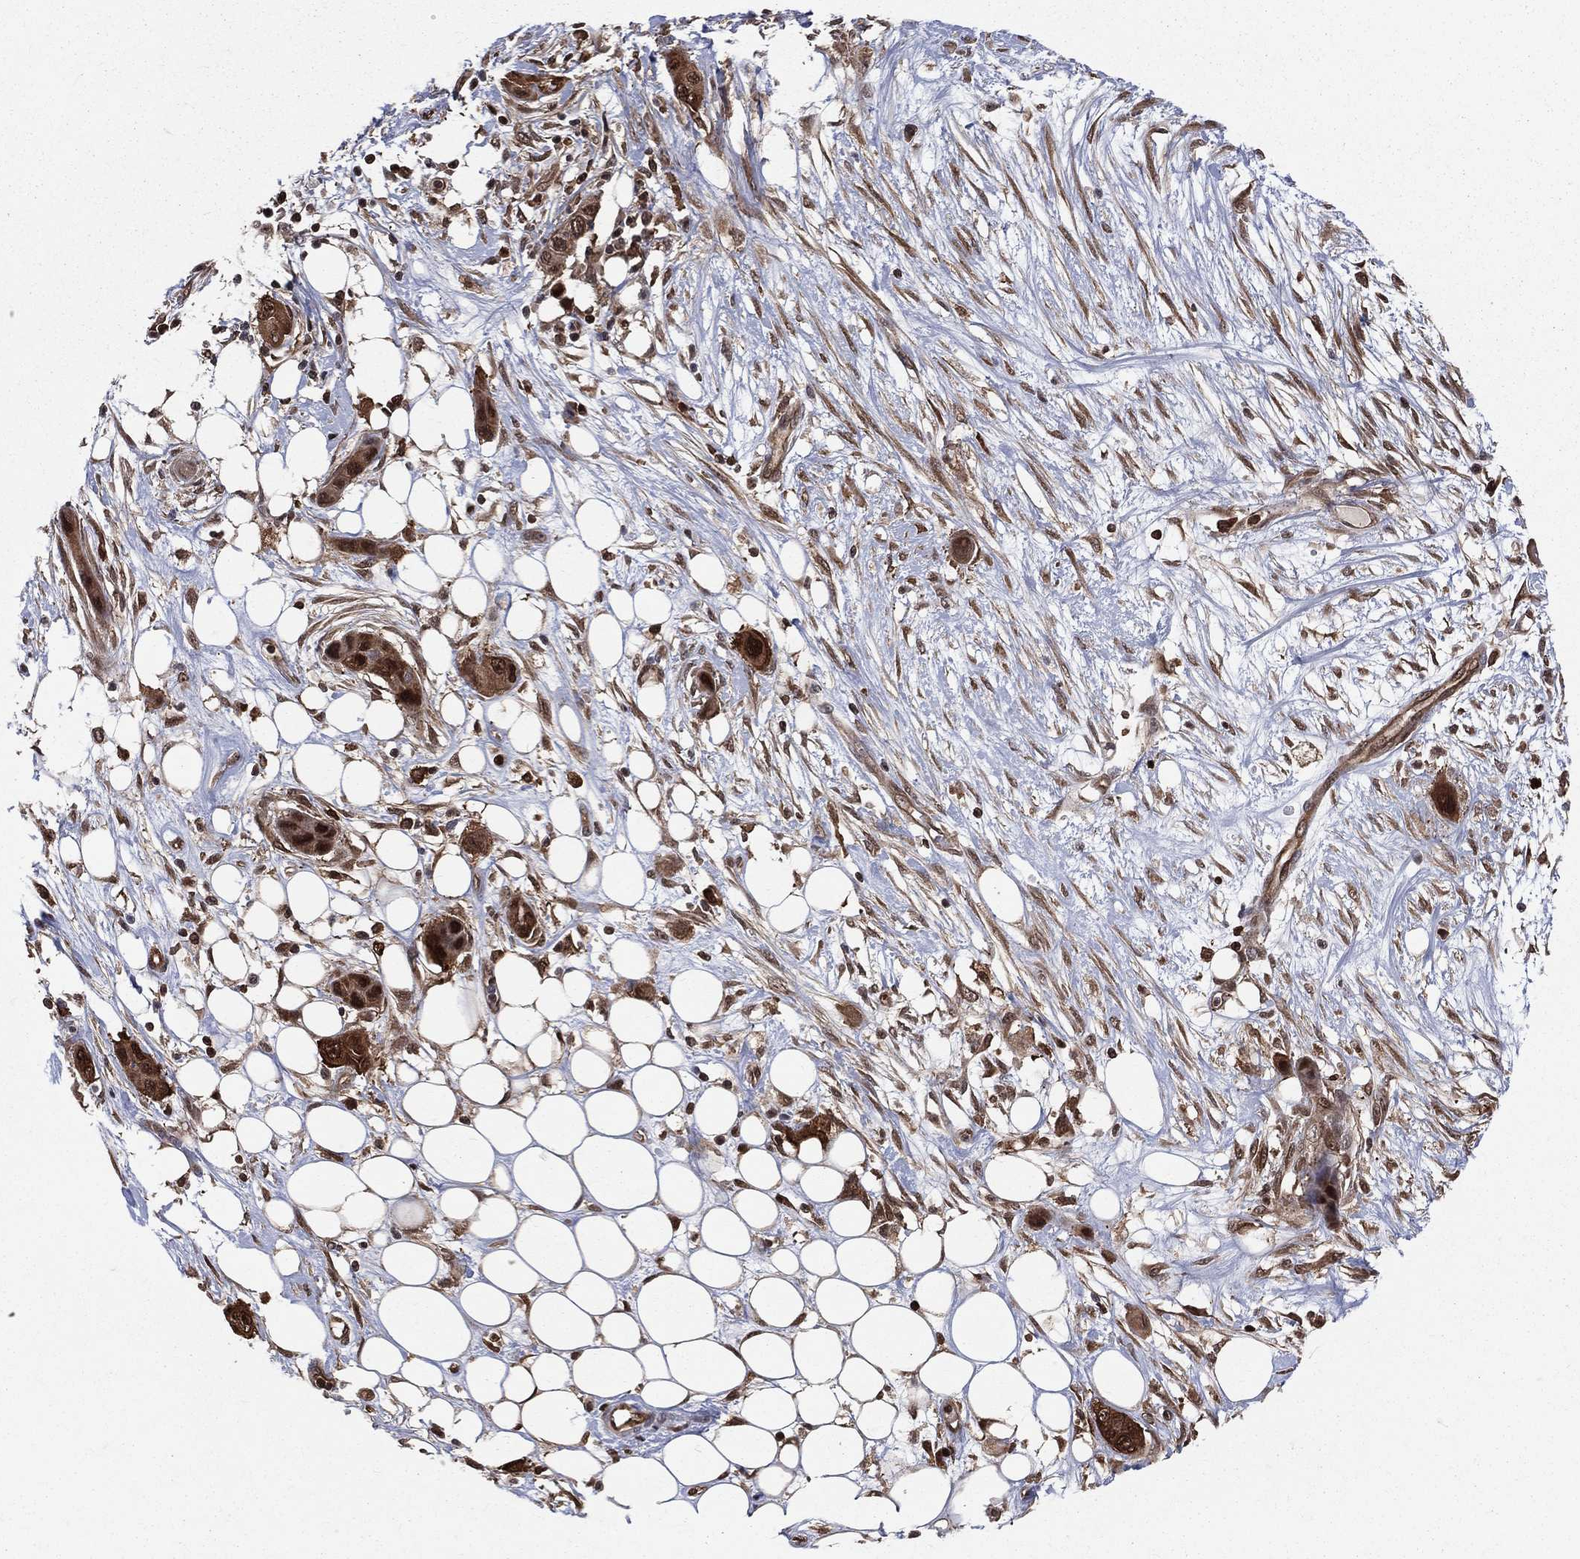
{"staining": {"intensity": "strong", "quantity": ">75%", "location": "cytoplasmic/membranous,nuclear"}, "tissue": "skin cancer", "cell_type": "Tumor cells", "image_type": "cancer", "snomed": [{"axis": "morphology", "description": "Squamous cell carcinoma, NOS"}, {"axis": "topography", "description": "Skin"}], "caption": "Squamous cell carcinoma (skin) stained with IHC exhibits strong cytoplasmic/membranous and nuclear expression in approximately >75% of tumor cells. (DAB IHC with brightfield microscopy, high magnification).", "gene": "ENO1", "patient": {"sex": "male", "age": 79}}